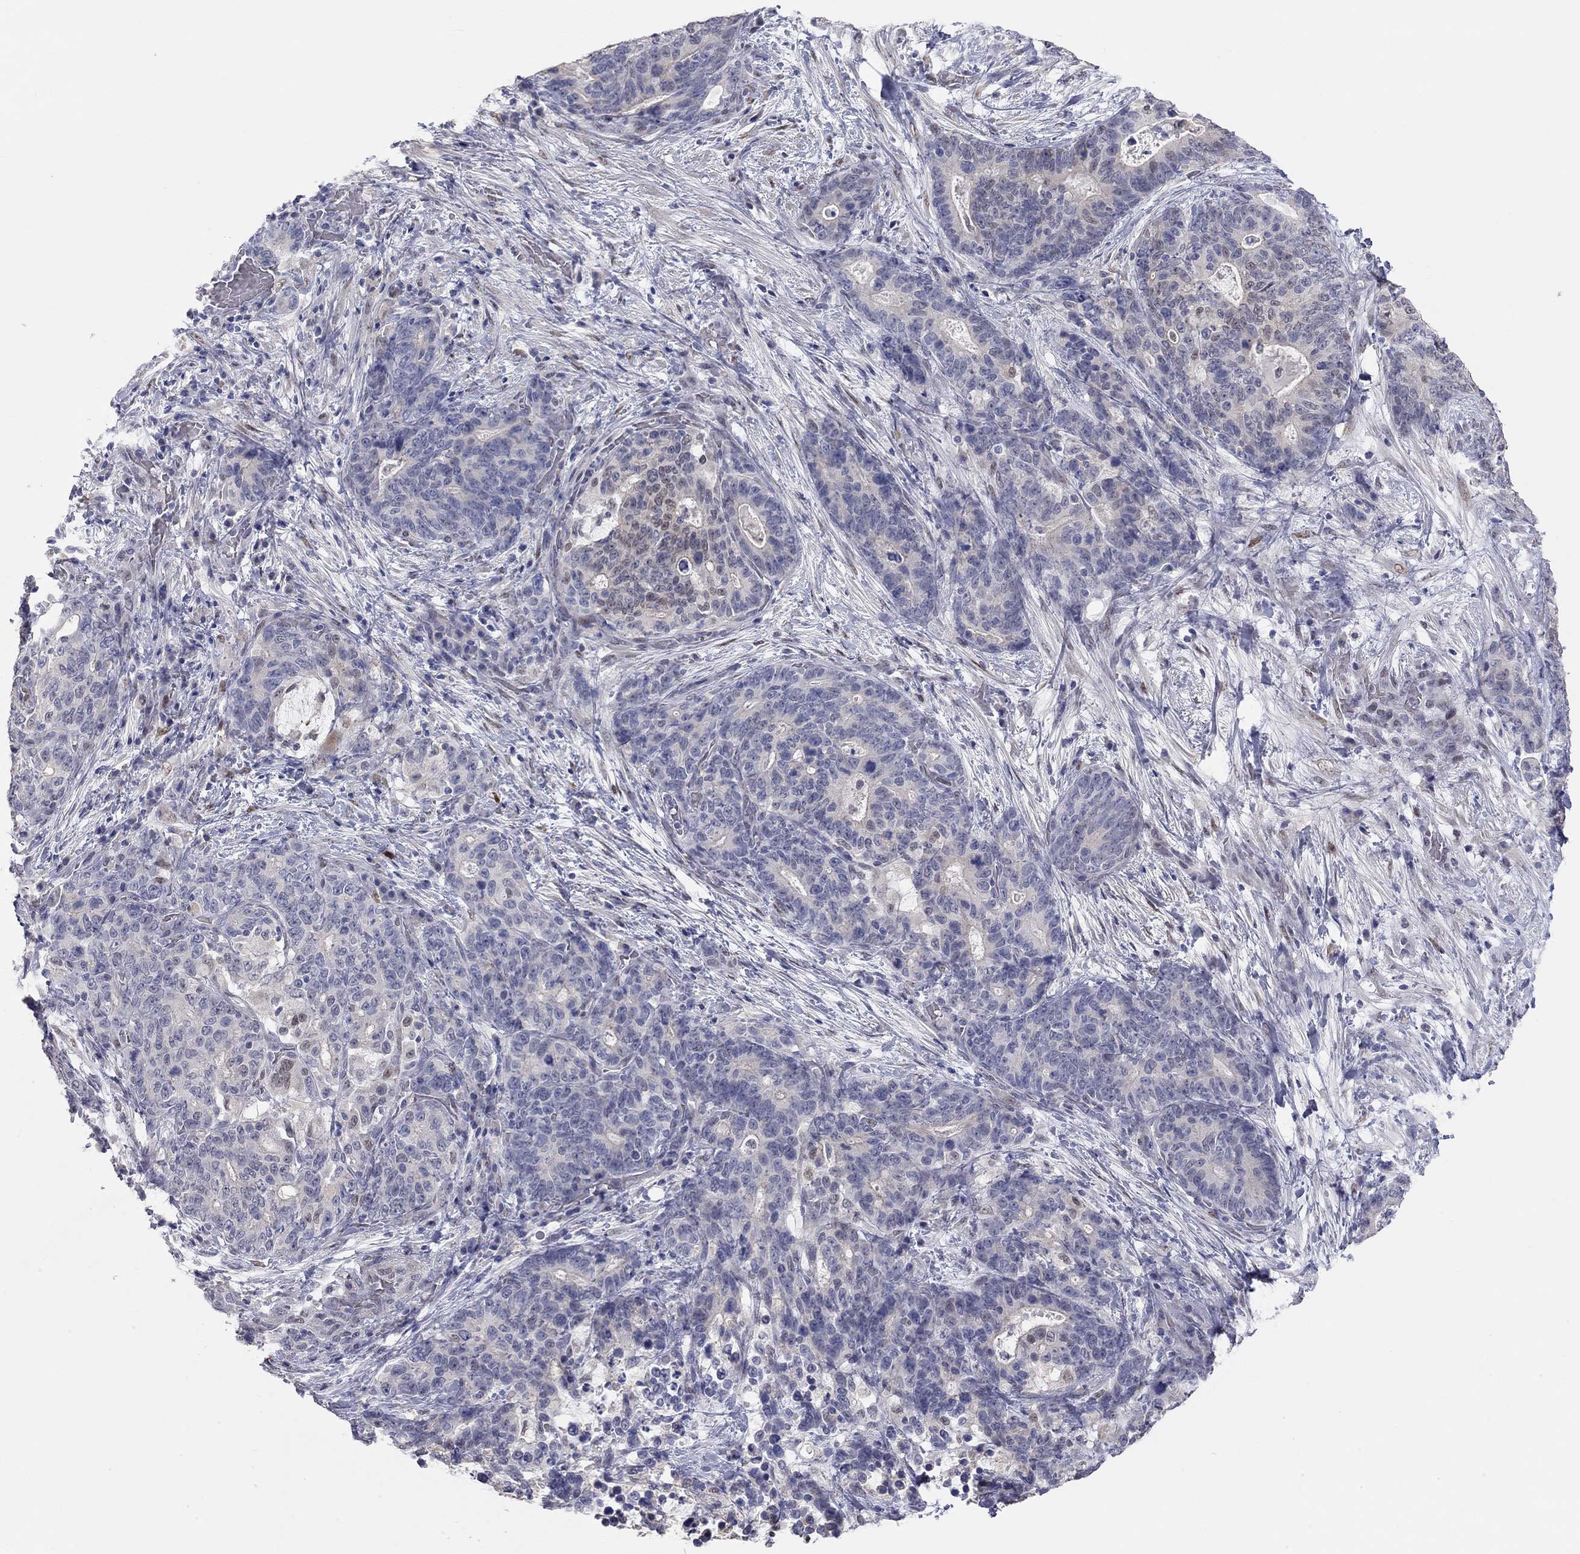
{"staining": {"intensity": "negative", "quantity": "none", "location": "none"}, "tissue": "stomach cancer", "cell_type": "Tumor cells", "image_type": "cancer", "snomed": [{"axis": "morphology", "description": "Normal tissue, NOS"}, {"axis": "morphology", "description": "Adenocarcinoma, NOS"}, {"axis": "topography", "description": "Stomach"}], "caption": "DAB immunohistochemical staining of stomach cancer displays no significant positivity in tumor cells.", "gene": "PAPSS2", "patient": {"sex": "female", "age": 64}}